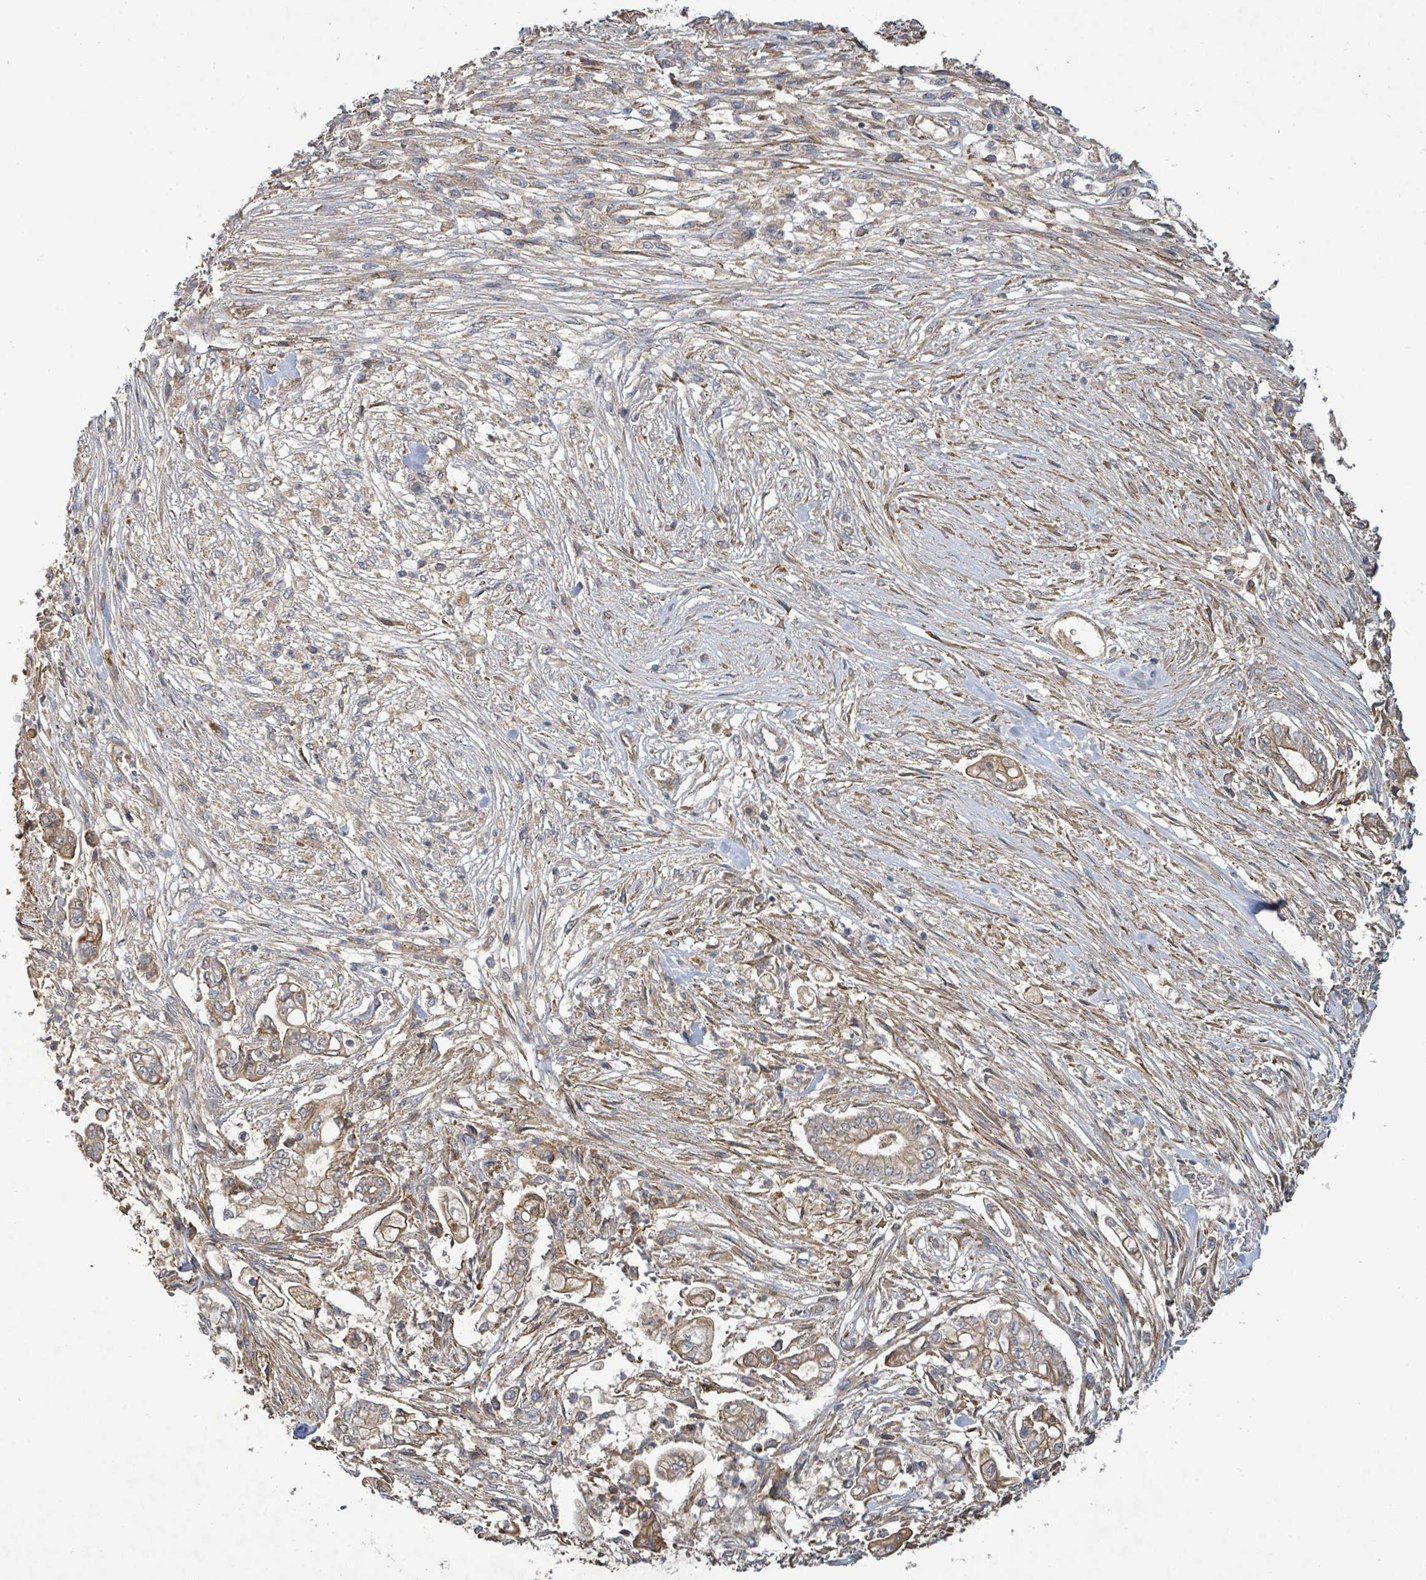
{"staining": {"intensity": "moderate", "quantity": ">75%", "location": "cytoplasmic/membranous"}, "tissue": "pancreatic cancer", "cell_type": "Tumor cells", "image_type": "cancer", "snomed": [{"axis": "morphology", "description": "Adenocarcinoma, NOS"}, {"axis": "topography", "description": "Pancreas"}], "caption": "Protein staining exhibits moderate cytoplasmic/membranous positivity in approximately >75% of tumor cells in pancreatic cancer (adenocarcinoma). The protein is stained brown, and the nuclei are stained in blue (DAB (3,3'-diaminobenzidine) IHC with brightfield microscopy, high magnification).", "gene": "STARD4", "patient": {"sex": "female", "age": 69}}